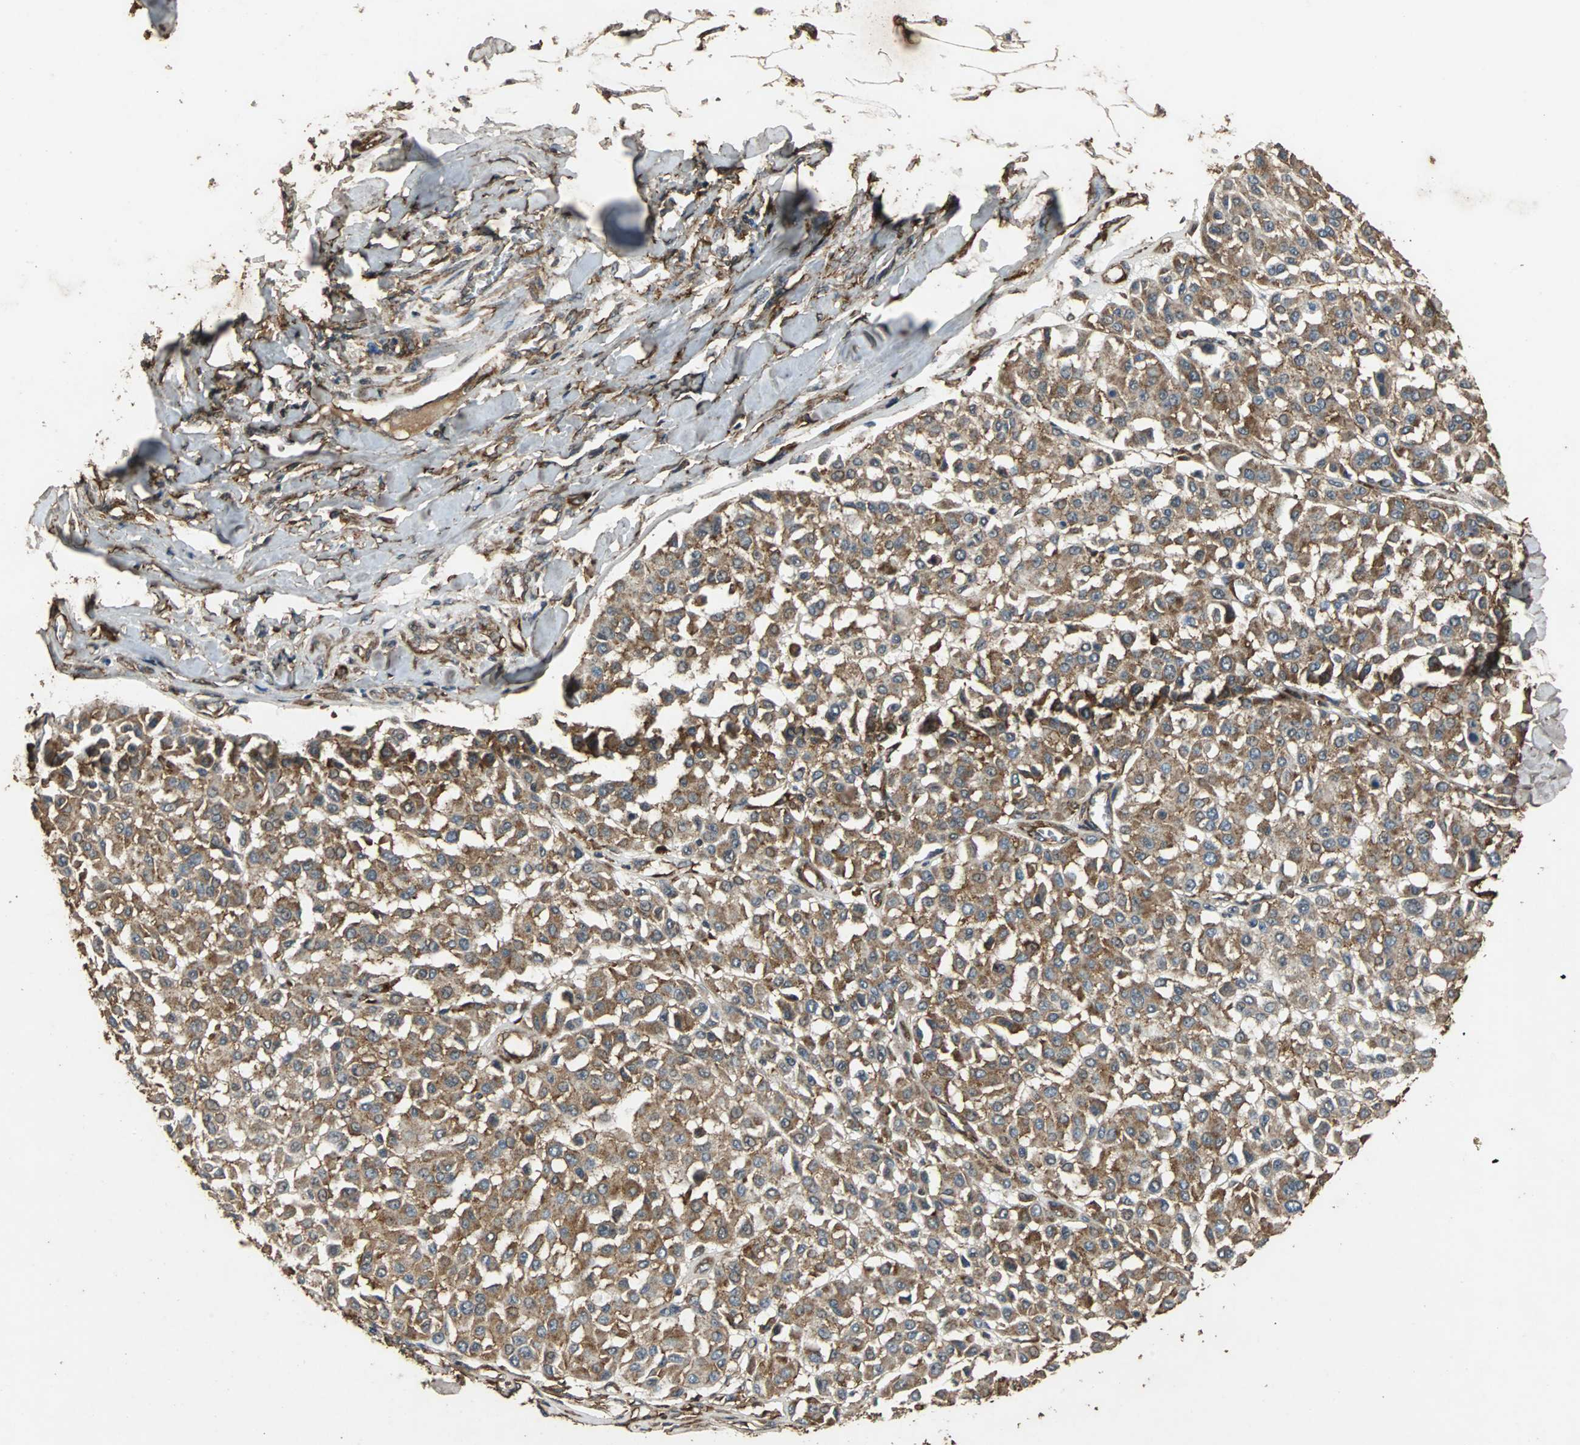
{"staining": {"intensity": "moderate", "quantity": ">75%", "location": "cytoplasmic/membranous"}, "tissue": "melanoma", "cell_type": "Tumor cells", "image_type": "cancer", "snomed": [{"axis": "morphology", "description": "Malignant melanoma, Metastatic site"}, {"axis": "topography", "description": "Soft tissue"}], "caption": "Malignant melanoma (metastatic site) stained with immunohistochemistry shows moderate cytoplasmic/membranous positivity in approximately >75% of tumor cells. (DAB = brown stain, brightfield microscopy at high magnification).", "gene": "NAA10", "patient": {"sex": "male", "age": 41}}